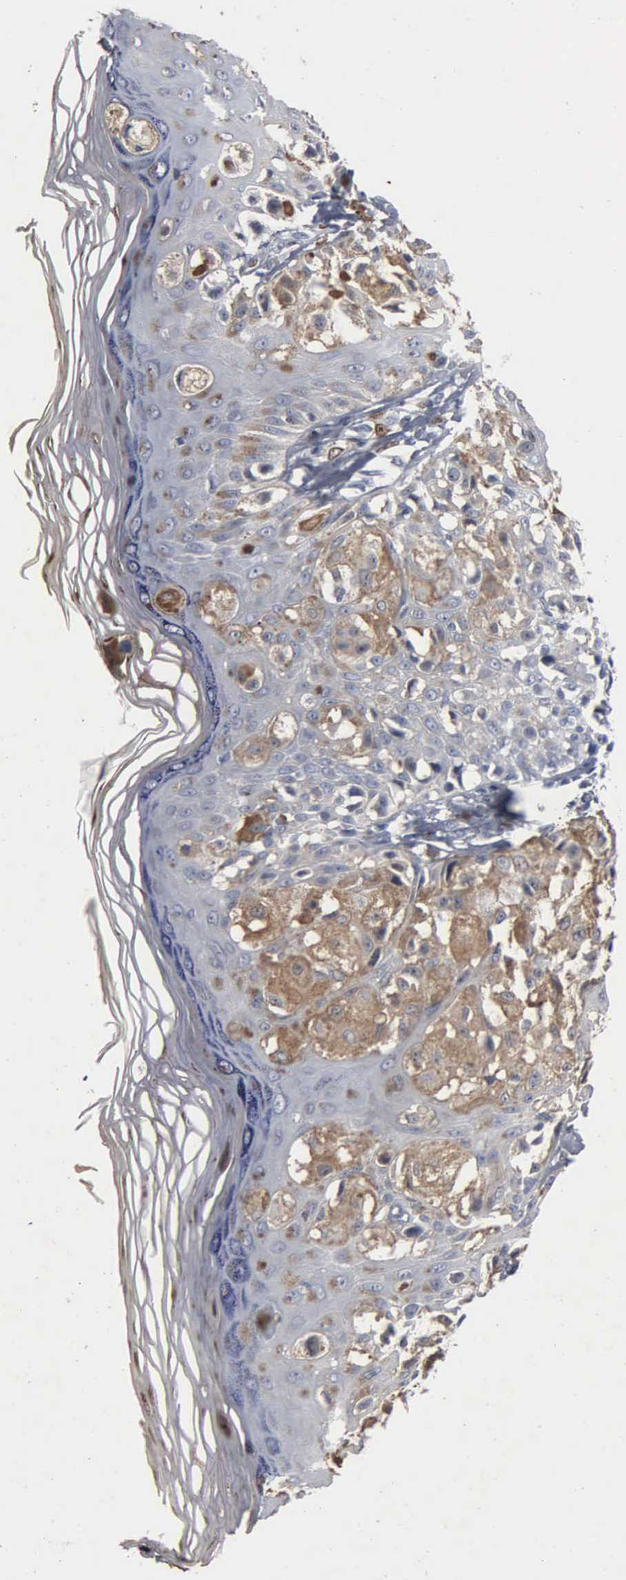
{"staining": {"intensity": "negative", "quantity": "none", "location": "none"}, "tissue": "melanoma", "cell_type": "Tumor cells", "image_type": "cancer", "snomed": [{"axis": "morphology", "description": "Malignant melanoma, NOS"}, {"axis": "topography", "description": "Skin"}], "caption": "Micrograph shows no protein staining in tumor cells of melanoma tissue.", "gene": "FGF2", "patient": {"sex": "female", "age": 55}}